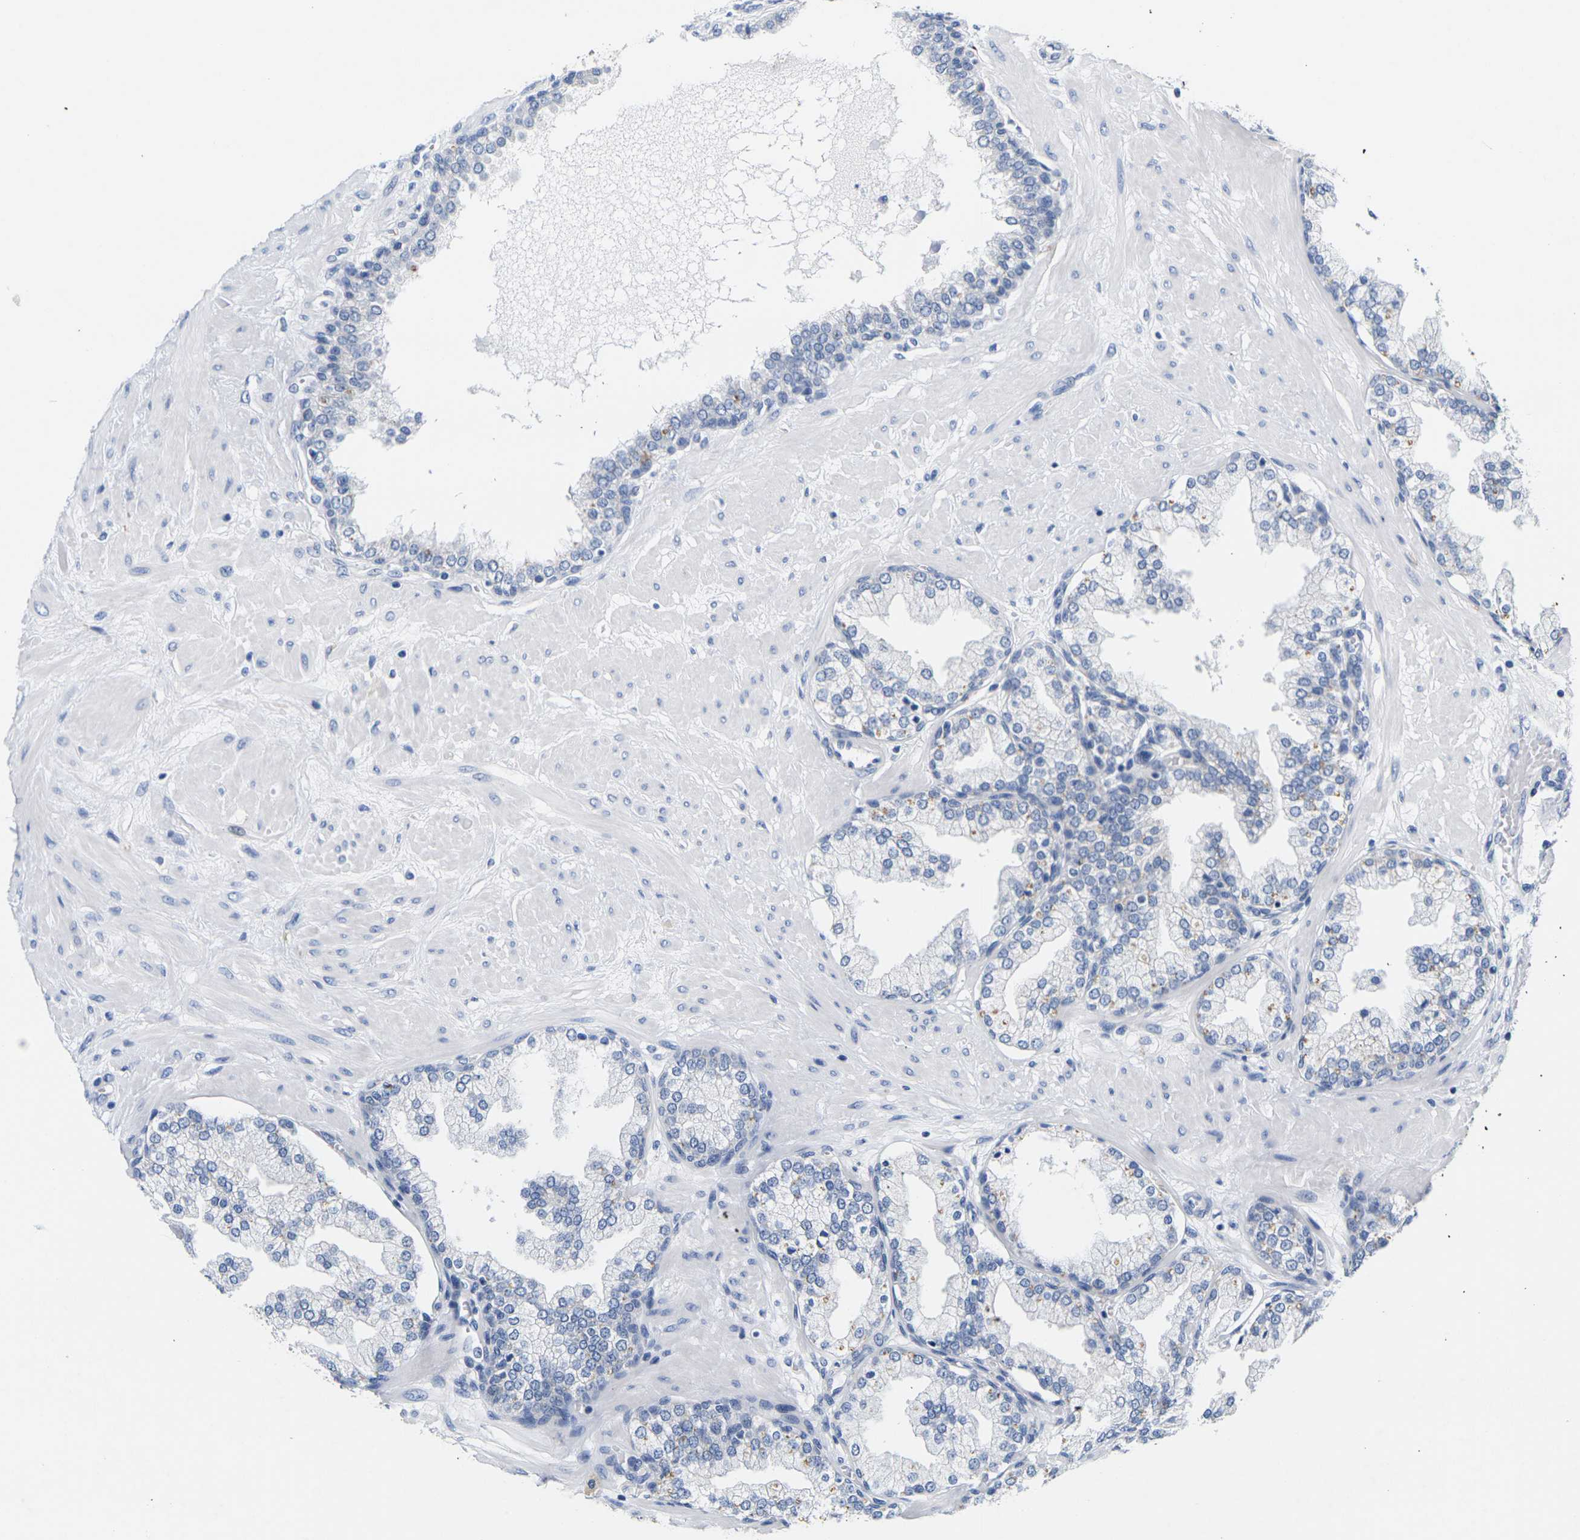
{"staining": {"intensity": "negative", "quantity": "none", "location": "none"}, "tissue": "prostate", "cell_type": "Glandular cells", "image_type": "normal", "snomed": [{"axis": "morphology", "description": "Normal tissue, NOS"}, {"axis": "topography", "description": "Prostate"}], "caption": "Glandular cells show no significant staining in benign prostate. (Brightfield microscopy of DAB (3,3'-diaminobenzidine) IHC at high magnification).", "gene": "NOCT", "patient": {"sex": "male", "age": 51}}